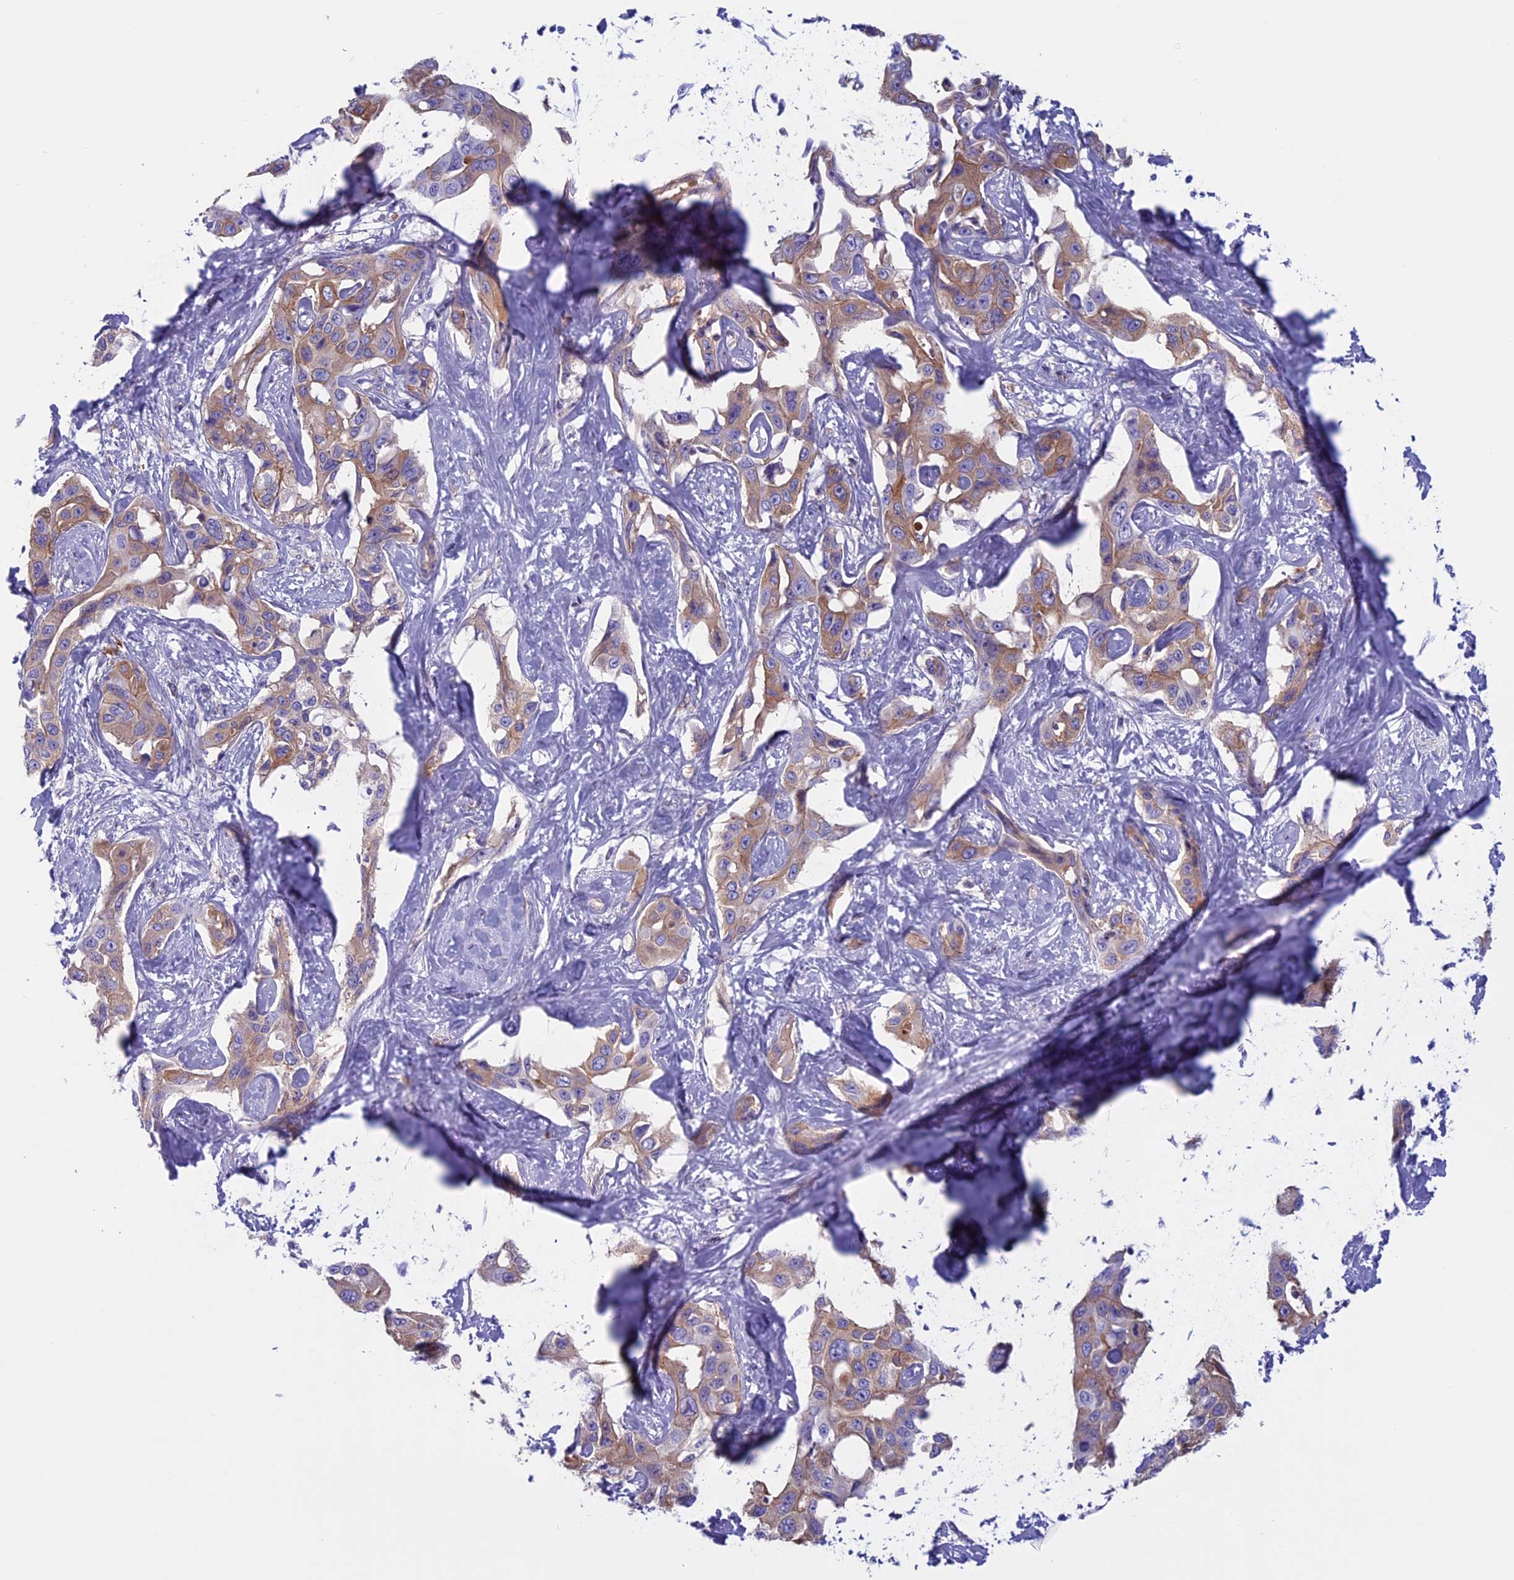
{"staining": {"intensity": "moderate", "quantity": "25%-75%", "location": "cytoplasmic/membranous"}, "tissue": "liver cancer", "cell_type": "Tumor cells", "image_type": "cancer", "snomed": [{"axis": "morphology", "description": "Cholangiocarcinoma"}, {"axis": "topography", "description": "Liver"}], "caption": "Immunohistochemical staining of human liver cancer (cholangiocarcinoma) reveals medium levels of moderate cytoplasmic/membranous protein expression in about 25%-75% of tumor cells. (DAB = brown stain, brightfield microscopy at high magnification).", "gene": "ANGPTL2", "patient": {"sex": "male", "age": 59}}